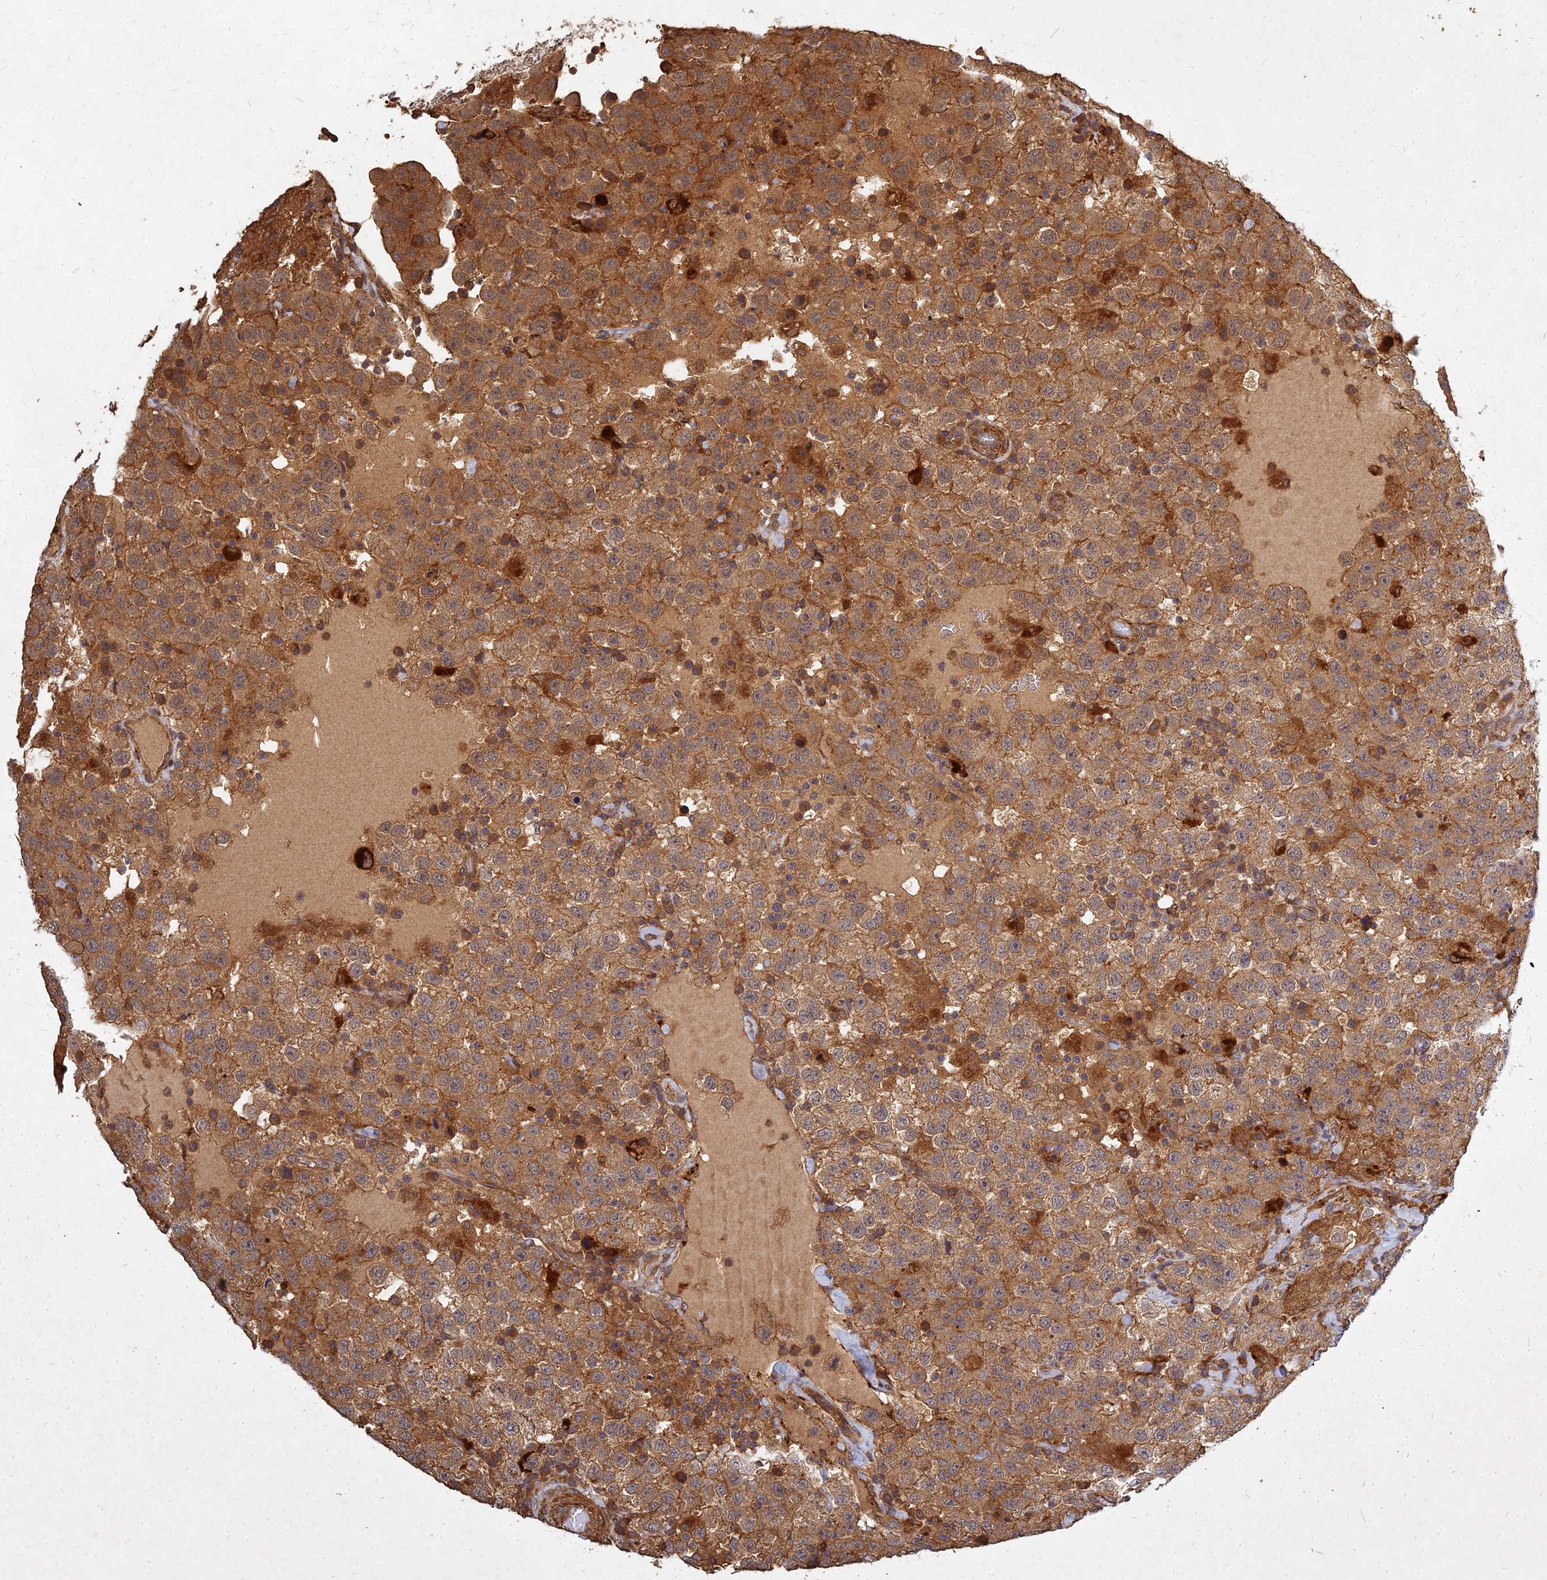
{"staining": {"intensity": "moderate", "quantity": ">75%", "location": "cytoplasmic/membranous"}, "tissue": "testis cancer", "cell_type": "Tumor cells", "image_type": "cancer", "snomed": [{"axis": "morphology", "description": "Seminoma, NOS"}, {"axis": "topography", "description": "Testis"}], "caption": "Seminoma (testis) stained with a protein marker exhibits moderate staining in tumor cells.", "gene": "UBE2W", "patient": {"sex": "male", "age": 41}}